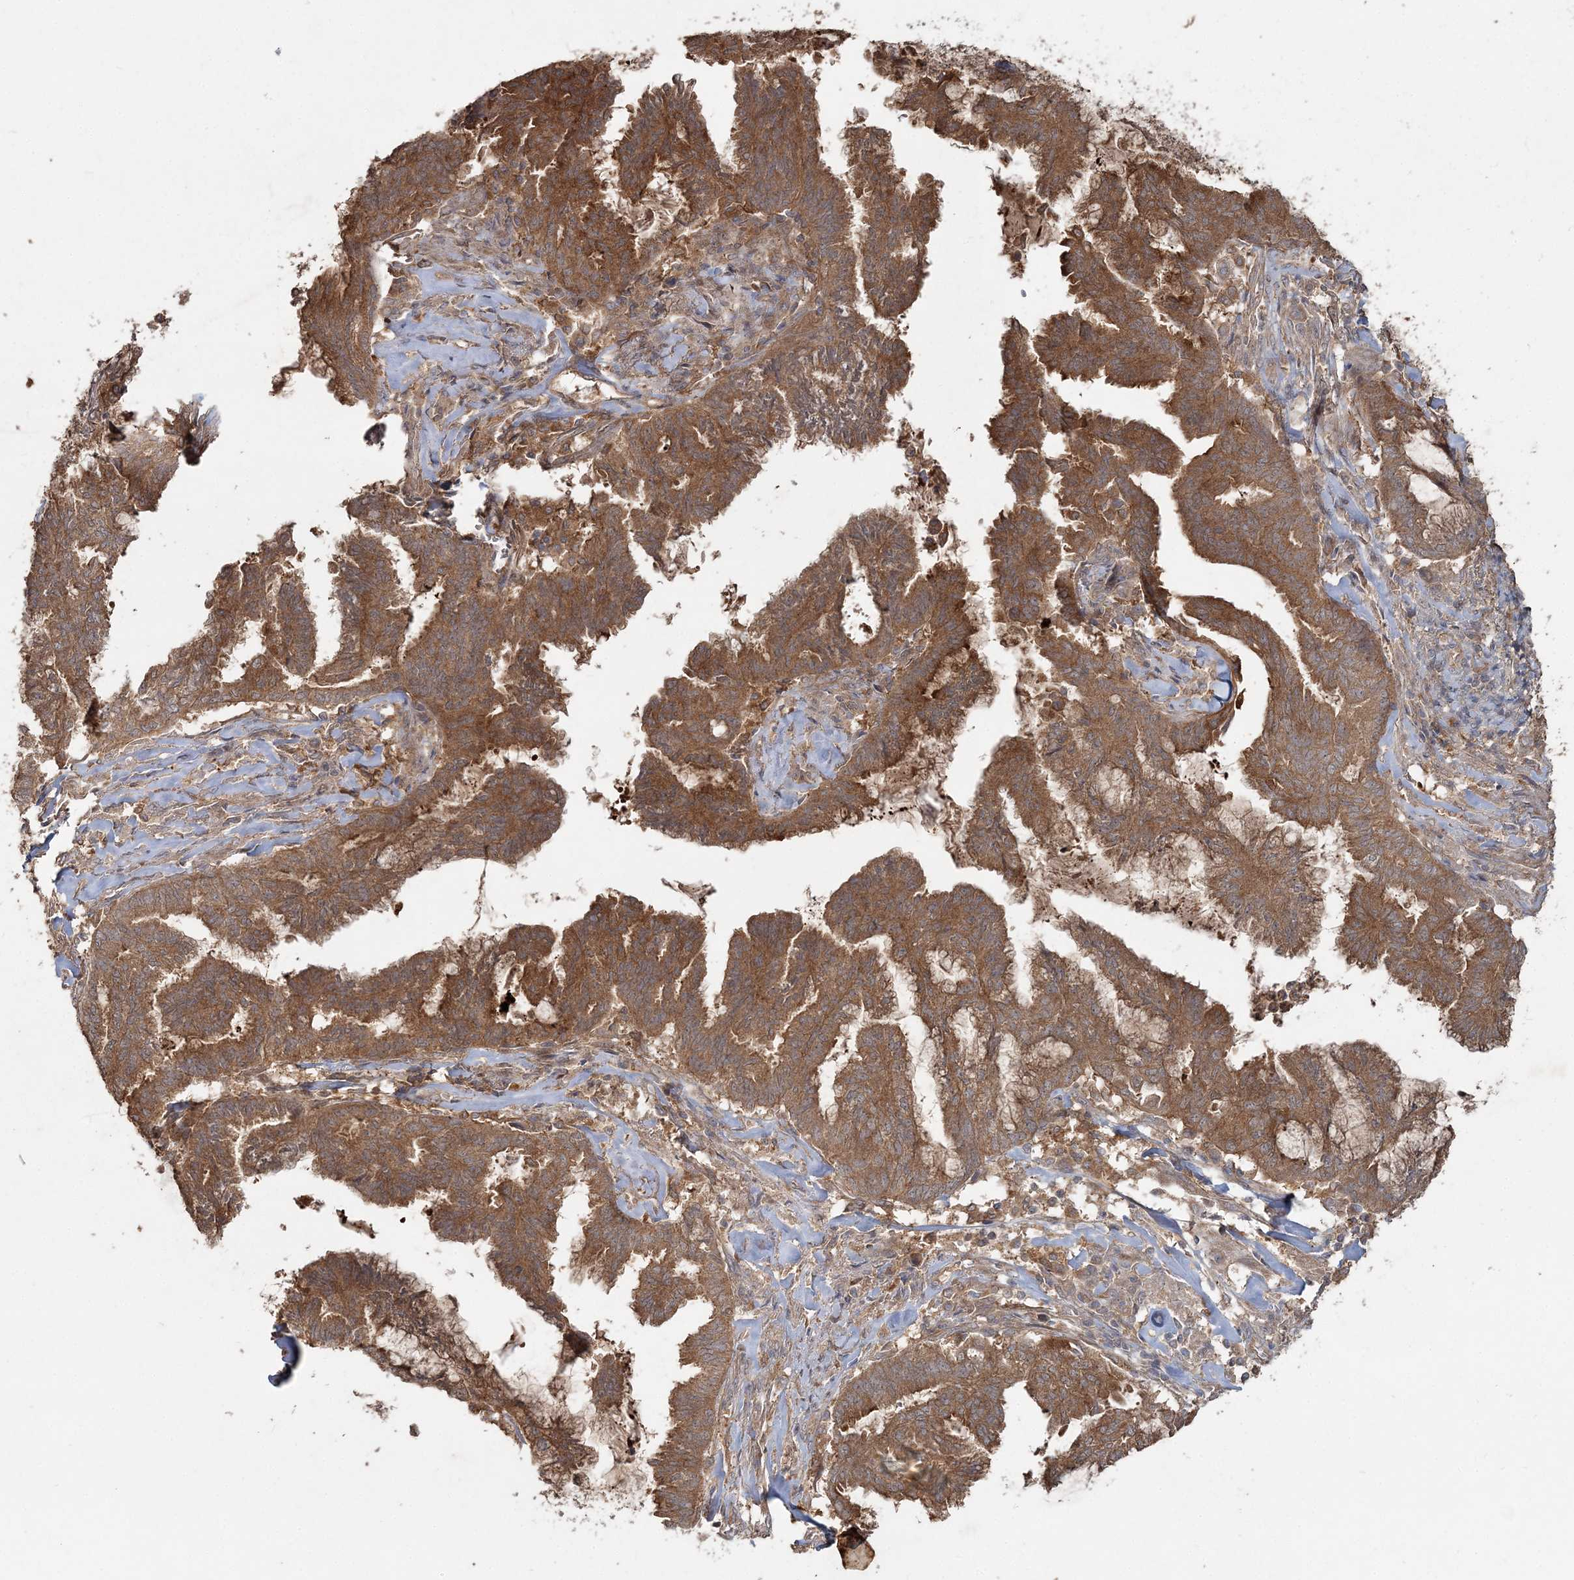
{"staining": {"intensity": "moderate", "quantity": ">75%", "location": "cytoplasmic/membranous"}, "tissue": "endometrial cancer", "cell_type": "Tumor cells", "image_type": "cancer", "snomed": [{"axis": "morphology", "description": "Adenocarcinoma, NOS"}, {"axis": "topography", "description": "Endometrium"}], "caption": "This photomicrograph demonstrates adenocarcinoma (endometrial) stained with immunohistochemistry to label a protein in brown. The cytoplasmic/membranous of tumor cells show moderate positivity for the protein. Nuclei are counter-stained blue.", "gene": "SPRY1", "patient": {"sex": "female", "age": 86}}